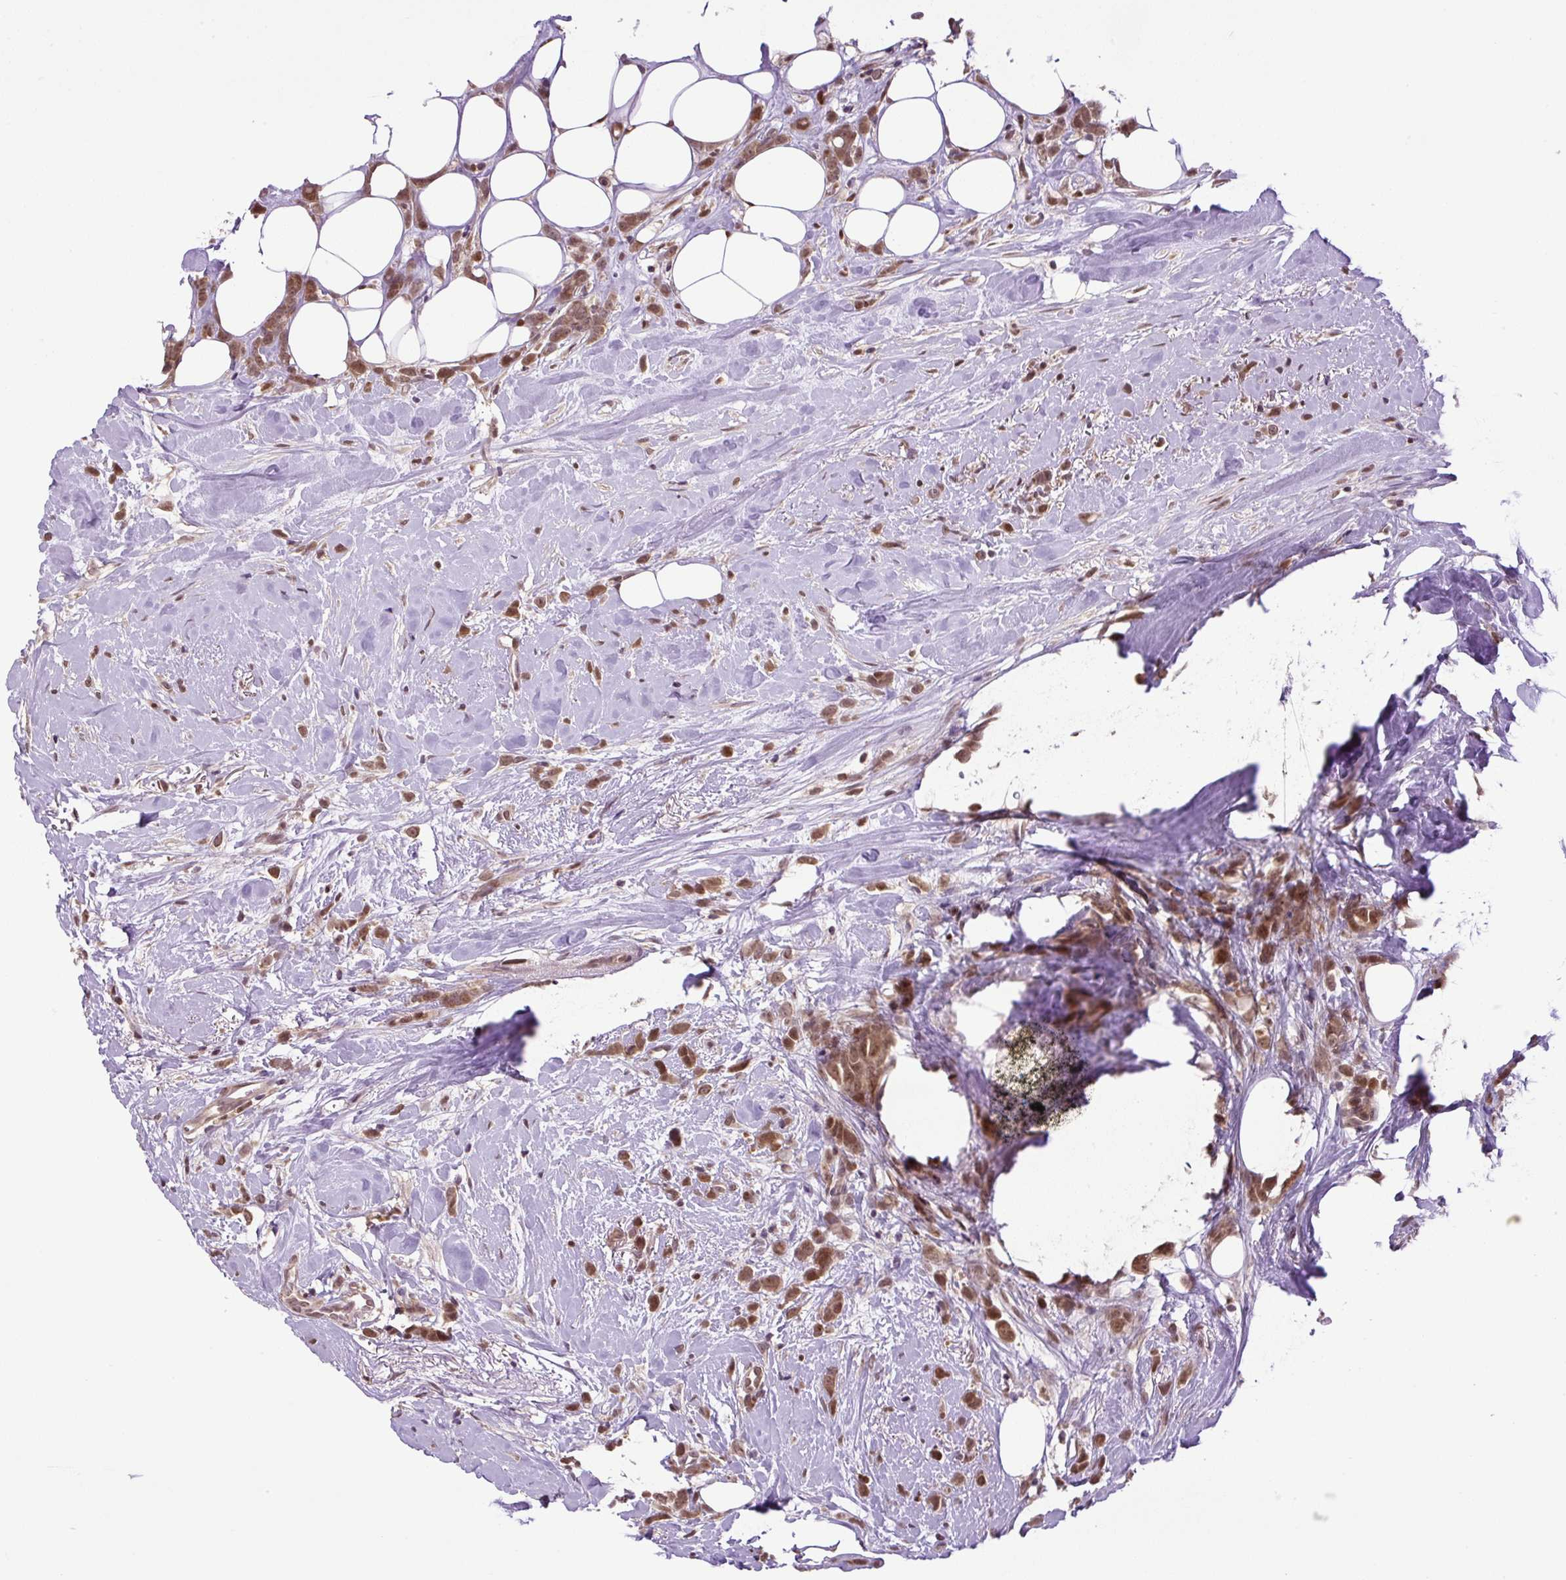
{"staining": {"intensity": "moderate", "quantity": ">75%", "location": "nuclear"}, "tissue": "breast cancer", "cell_type": "Tumor cells", "image_type": "cancer", "snomed": [{"axis": "morphology", "description": "Duct carcinoma"}, {"axis": "topography", "description": "Breast"}], "caption": "DAB immunohistochemical staining of invasive ductal carcinoma (breast) exhibits moderate nuclear protein staining in approximately >75% of tumor cells.", "gene": "KPNA1", "patient": {"sex": "female", "age": 80}}